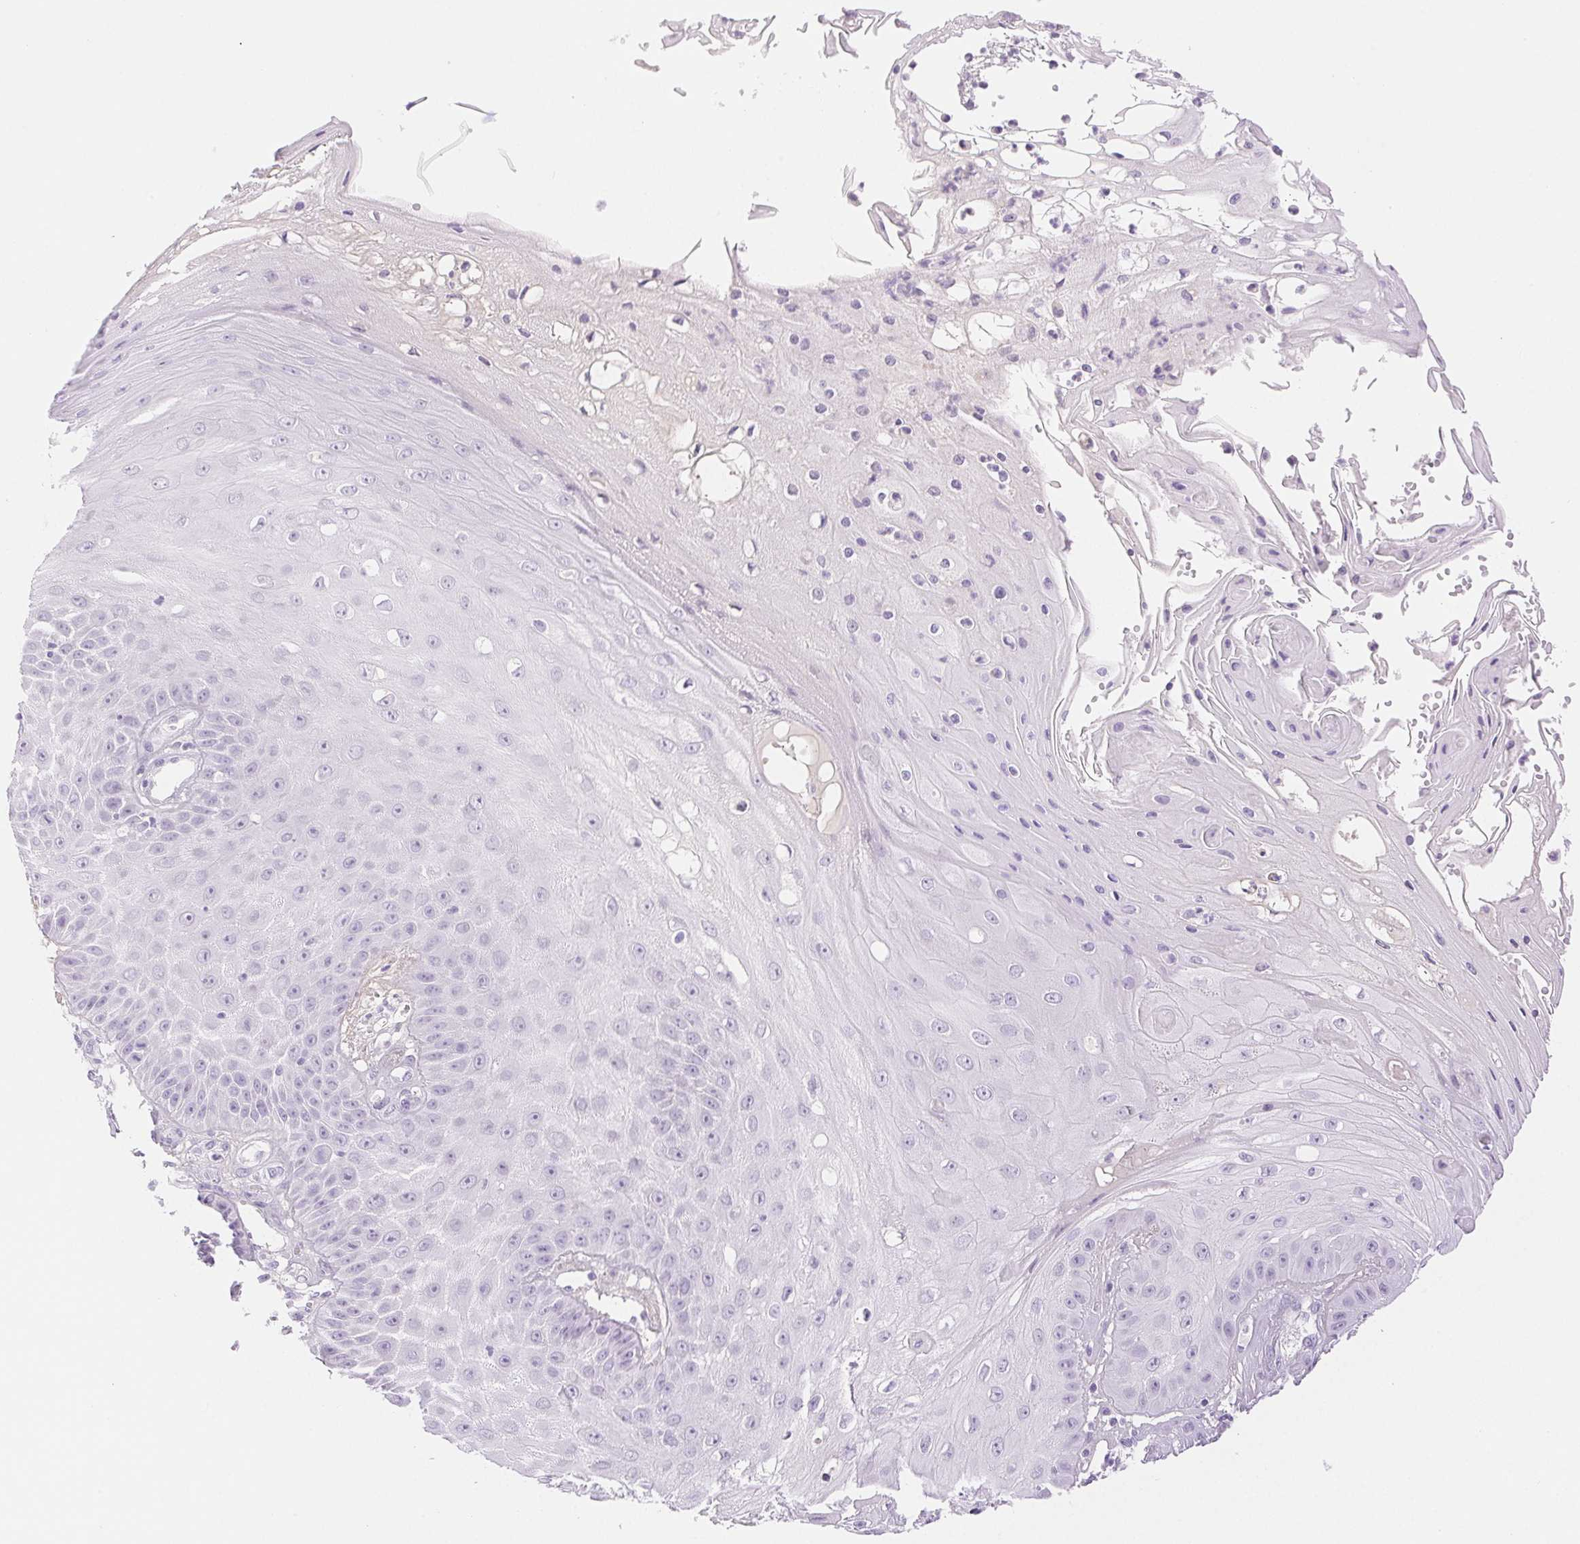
{"staining": {"intensity": "negative", "quantity": "none", "location": "none"}, "tissue": "skin cancer", "cell_type": "Tumor cells", "image_type": "cancer", "snomed": [{"axis": "morphology", "description": "Squamous cell carcinoma, NOS"}, {"axis": "topography", "description": "Skin"}], "caption": "Tumor cells are negative for protein expression in human squamous cell carcinoma (skin). (DAB immunohistochemistry (IHC), high magnification).", "gene": "SPACA4", "patient": {"sex": "male", "age": 70}}